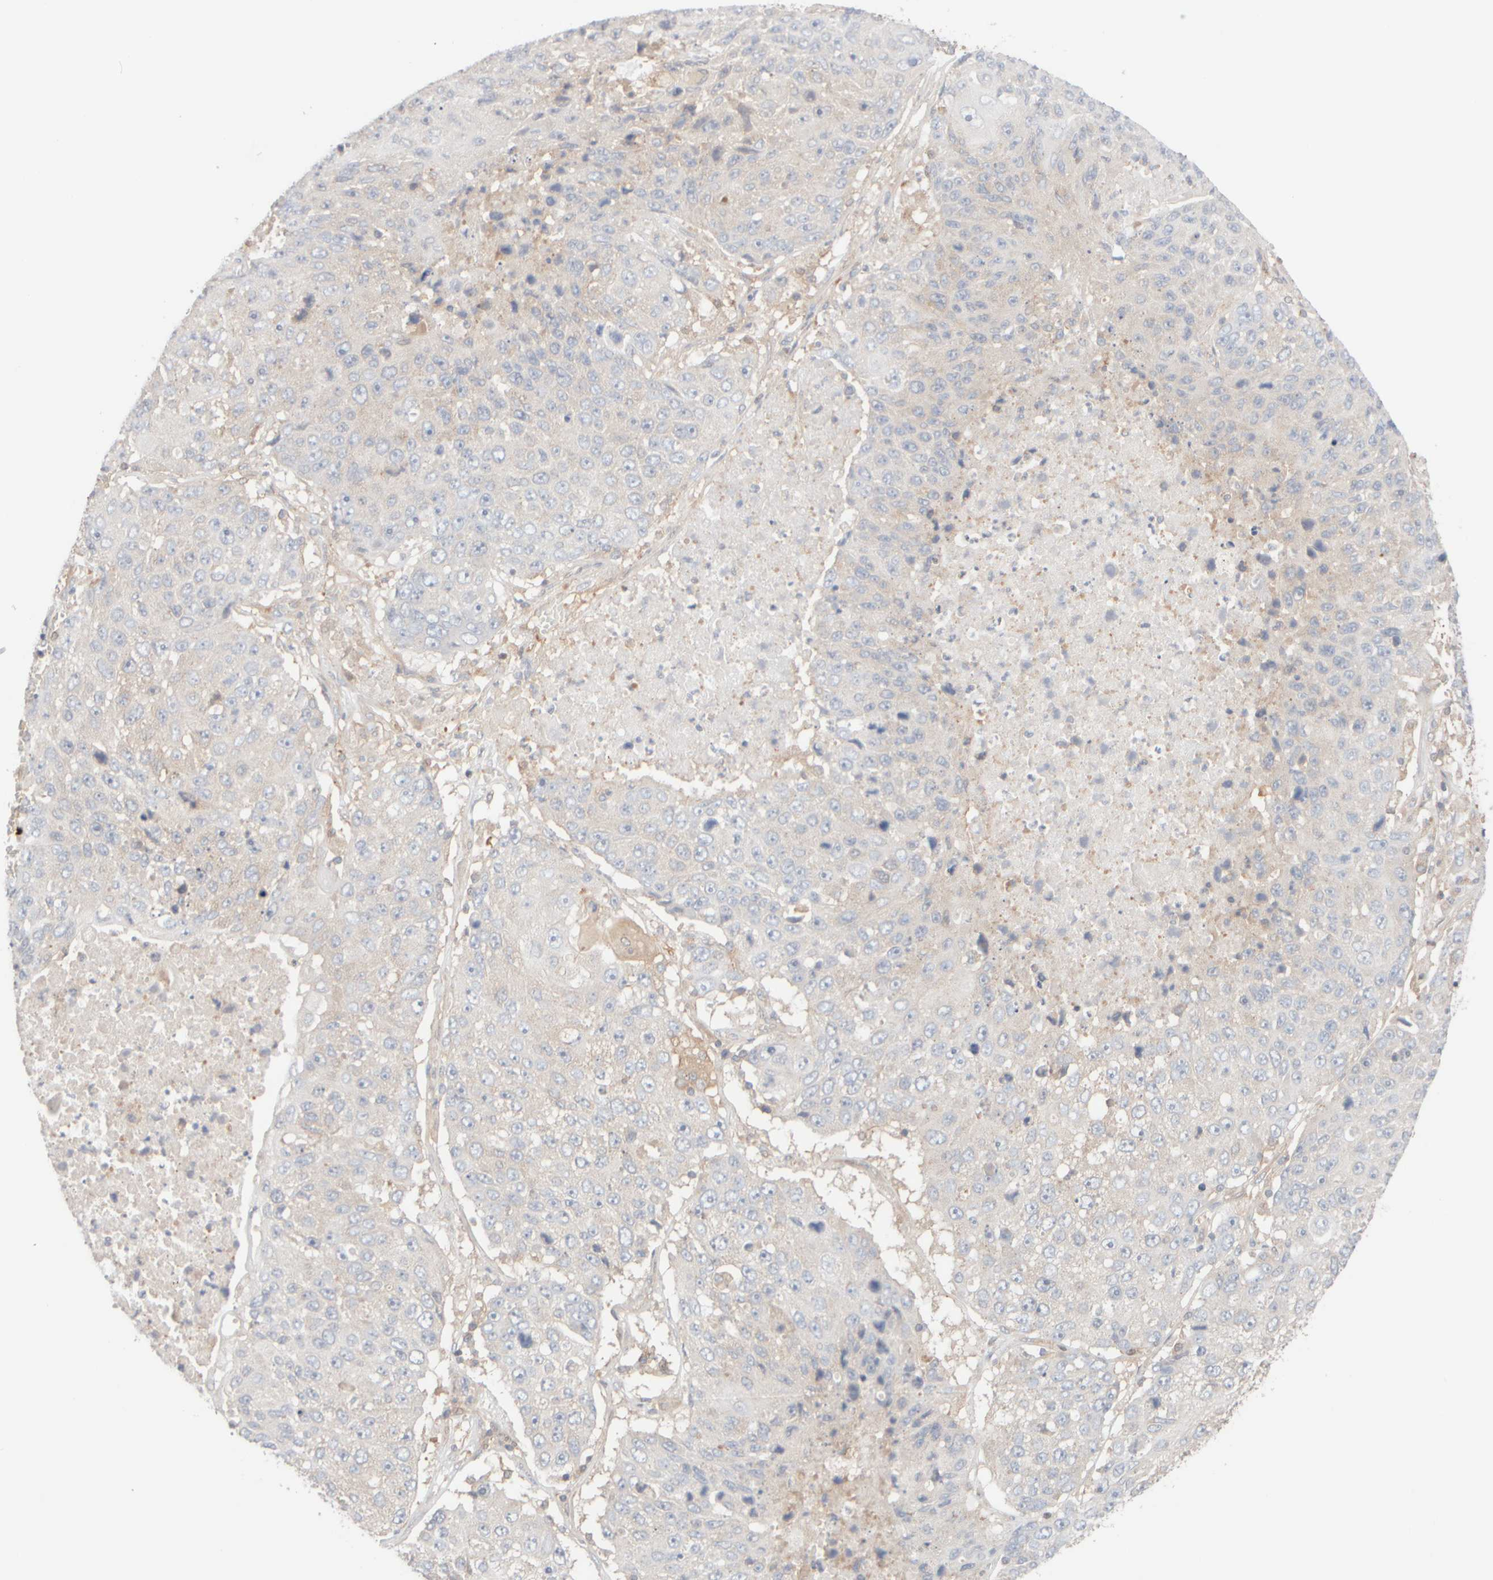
{"staining": {"intensity": "negative", "quantity": "none", "location": "none"}, "tissue": "lung cancer", "cell_type": "Tumor cells", "image_type": "cancer", "snomed": [{"axis": "morphology", "description": "Squamous cell carcinoma, NOS"}, {"axis": "topography", "description": "Lung"}], "caption": "IHC of squamous cell carcinoma (lung) exhibits no staining in tumor cells.", "gene": "RABEP1", "patient": {"sex": "male", "age": 61}}